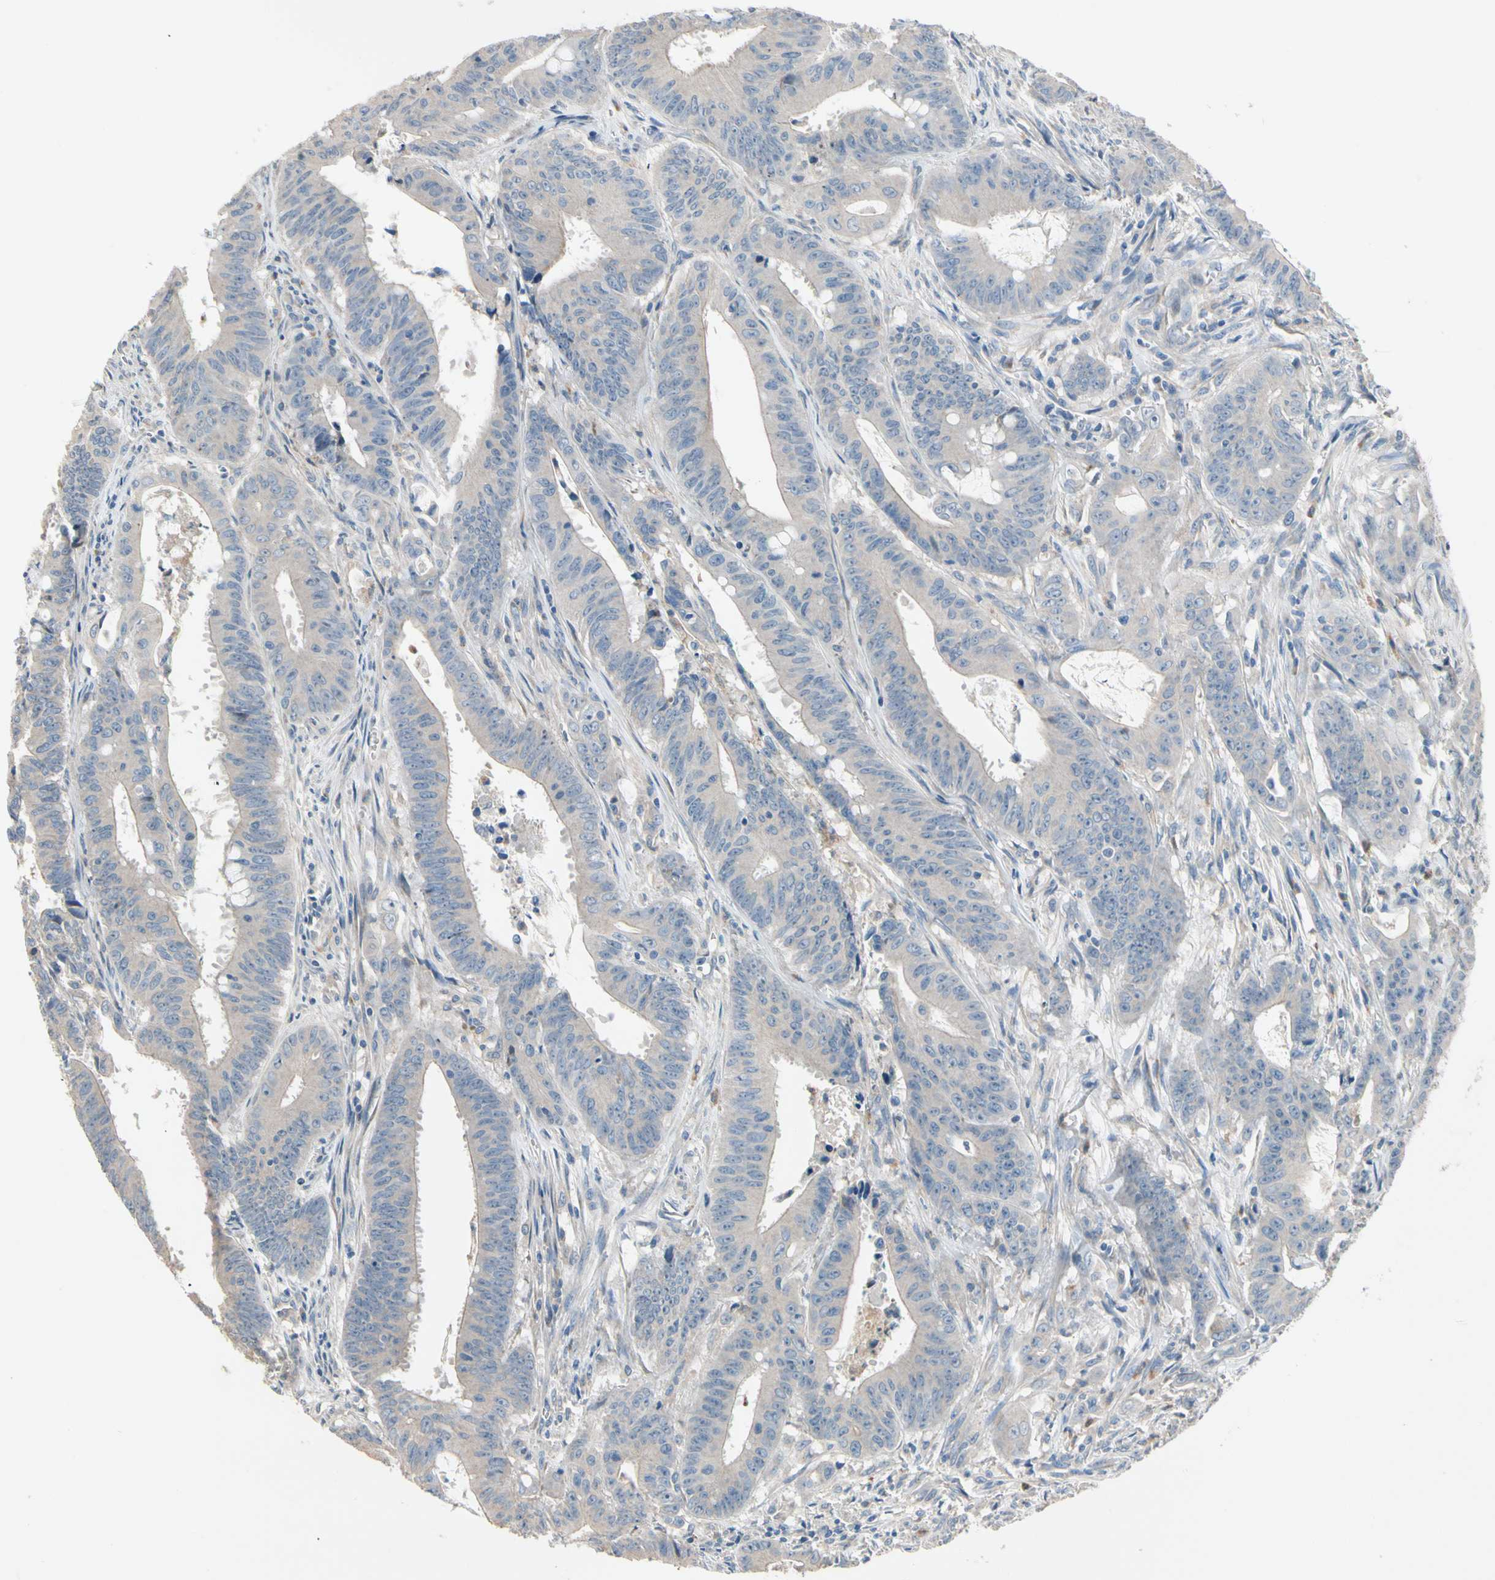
{"staining": {"intensity": "negative", "quantity": "none", "location": "none"}, "tissue": "colorectal cancer", "cell_type": "Tumor cells", "image_type": "cancer", "snomed": [{"axis": "morphology", "description": "Adenocarcinoma, NOS"}, {"axis": "topography", "description": "Colon"}], "caption": "Immunohistochemistry micrograph of neoplastic tissue: human colorectal adenocarcinoma stained with DAB shows no significant protein expression in tumor cells.", "gene": "SIGLEC5", "patient": {"sex": "male", "age": 45}}